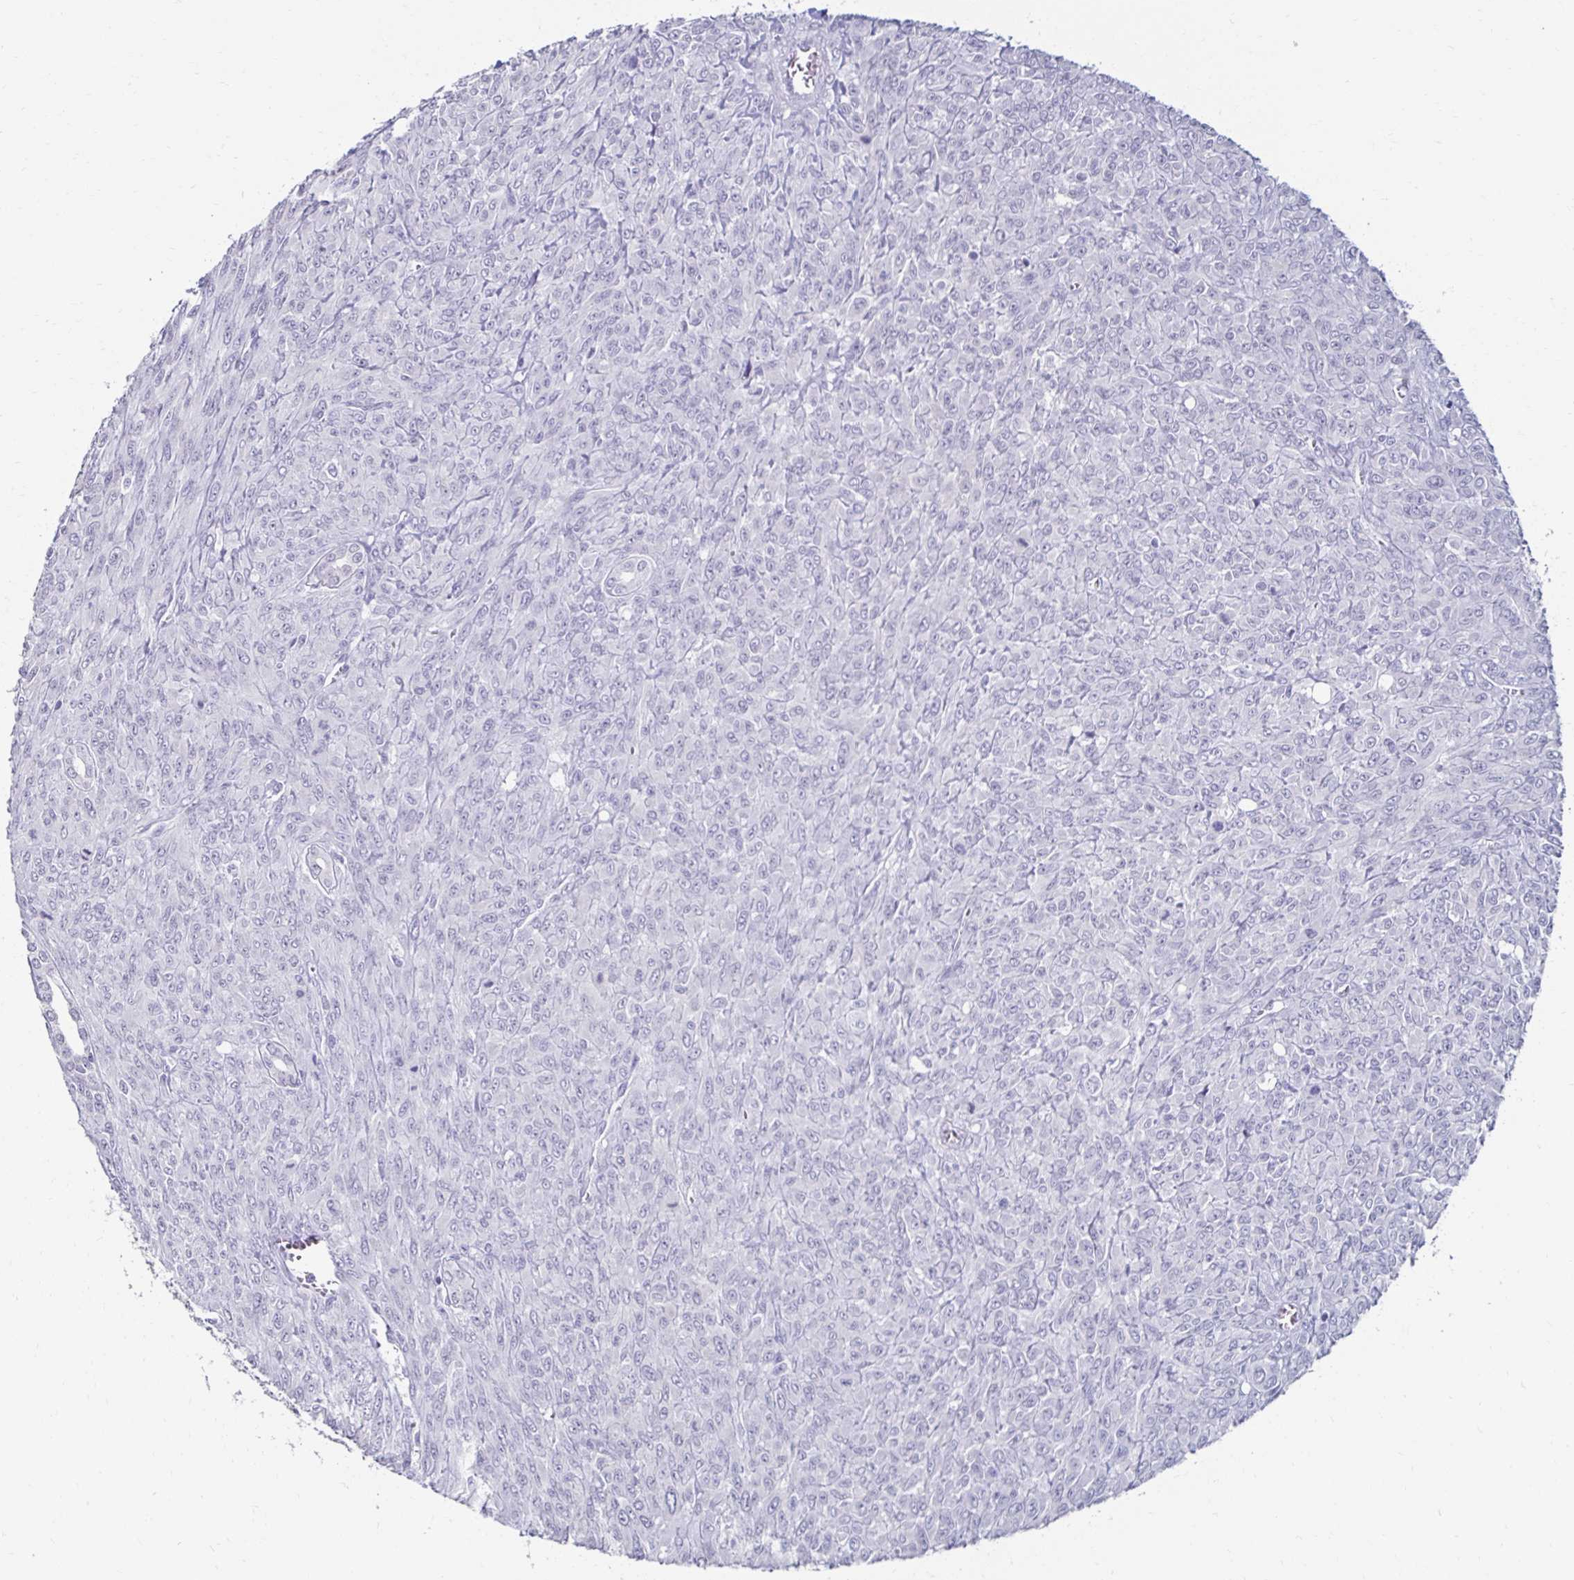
{"staining": {"intensity": "negative", "quantity": "none", "location": "none"}, "tissue": "renal cancer", "cell_type": "Tumor cells", "image_type": "cancer", "snomed": [{"axis": "morphology", "description": "Adenocarcinoma, NOS"}, {"axis": "topography", "description": "Kidney"}], "caption": "An image of human renal cancer is negative for staining in tumor cells.", "gene": "TOMM34", "patient": {"sex": "male", "age": 58}}